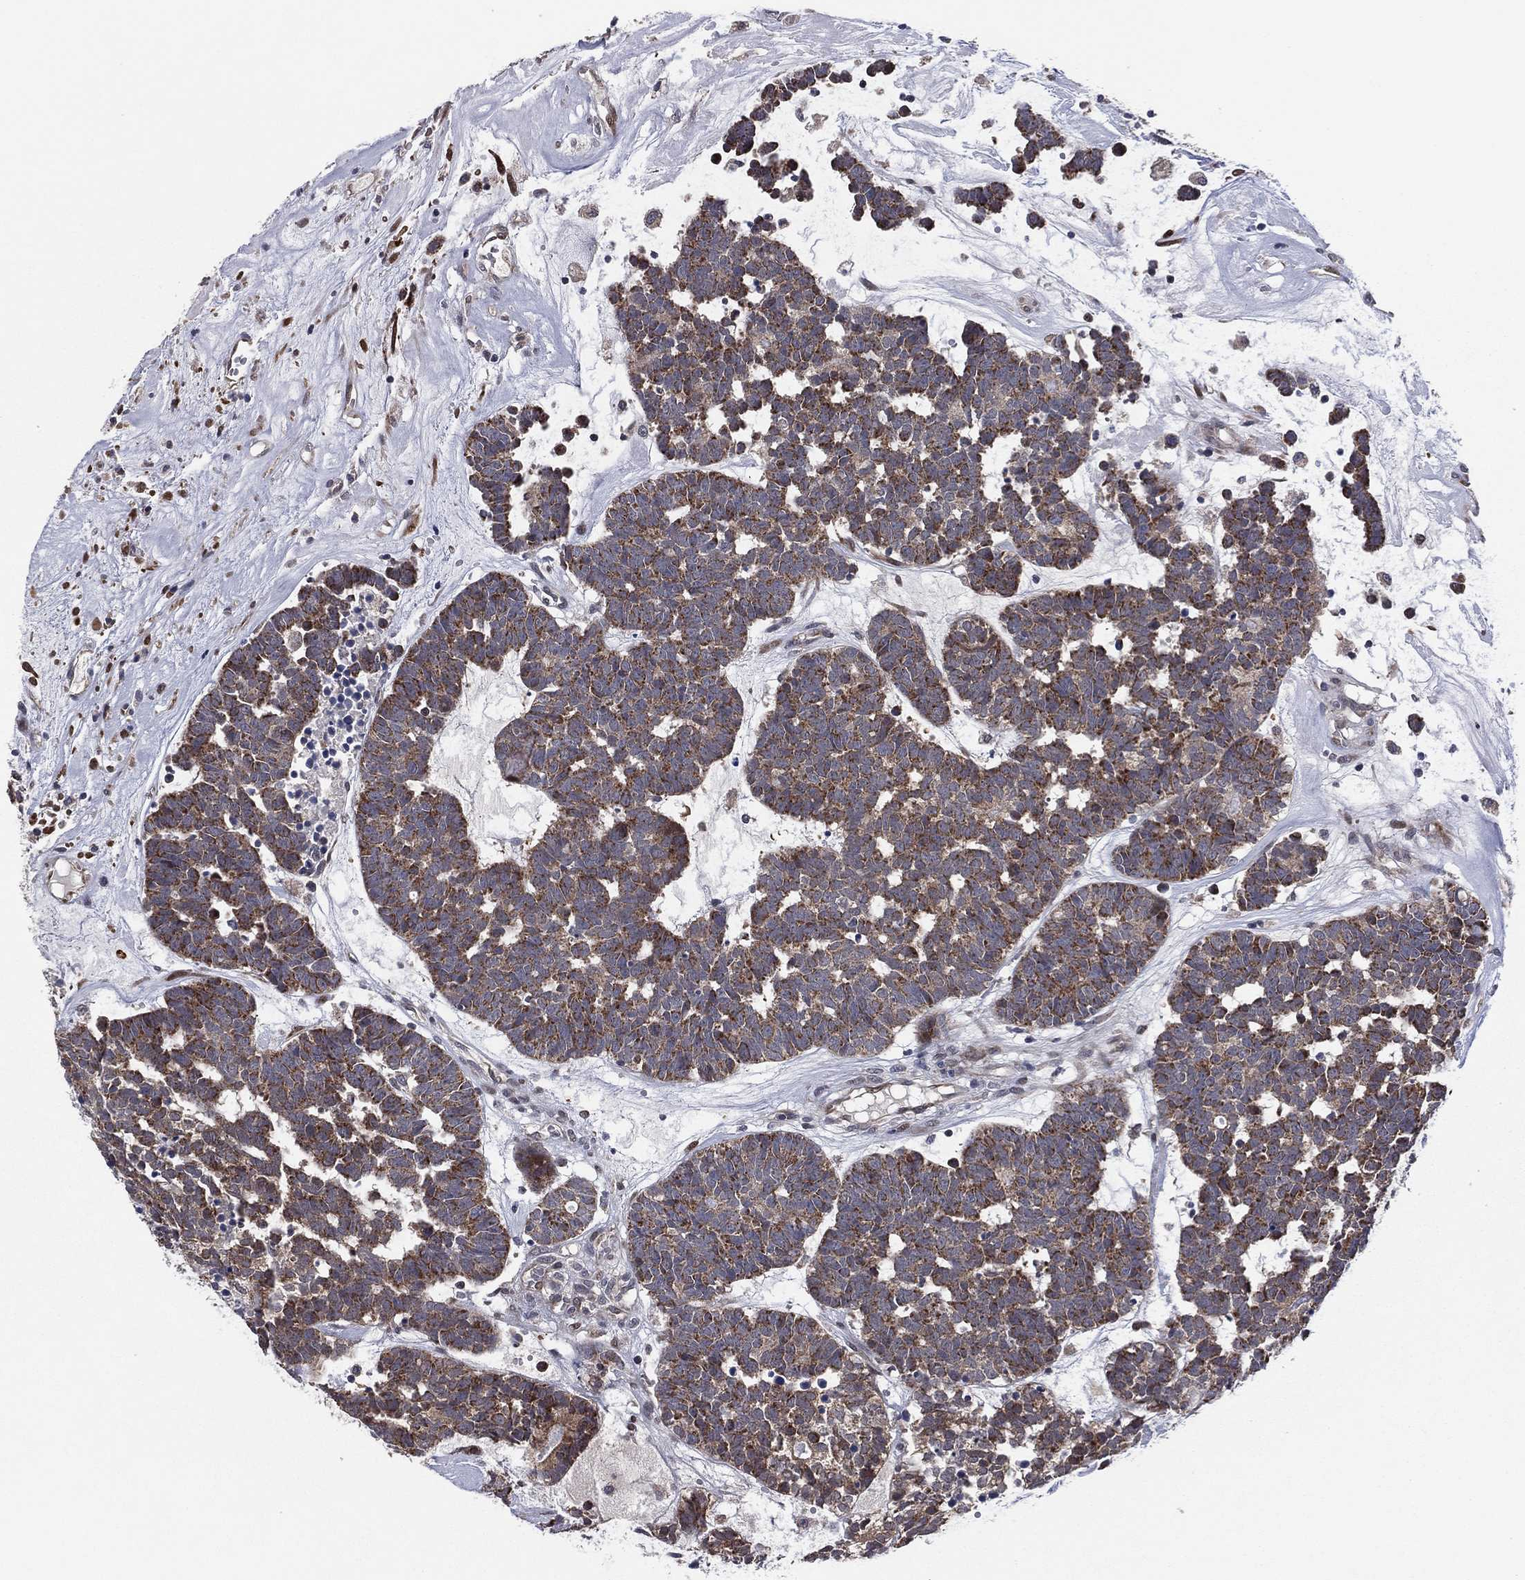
{"staining": {"intensity": "strong", "quantity": "25%-75%", "location": "cytoplasmic/membranous"}, "tissue": "head and neck cancer", "cell_type": "Tumor cells", "image_type": "cancer", "snomed": [{"axis": "morphology", "description": "Adenocarcinoma, NOS"}, {"axis": "topography", "description": "Head-Neck"}], "caption": "High-power microscopy captured an immunohistochemistry image of adenocarcinoma (head and neck), revealing strong cytoplasmic/membranous staining in about 25%-75% of tumor cells. (Brightfield microscopy of DAB IHC at high magnification).", "gene": "SNCG", "patient": {"sex": "female", "age": 81}}